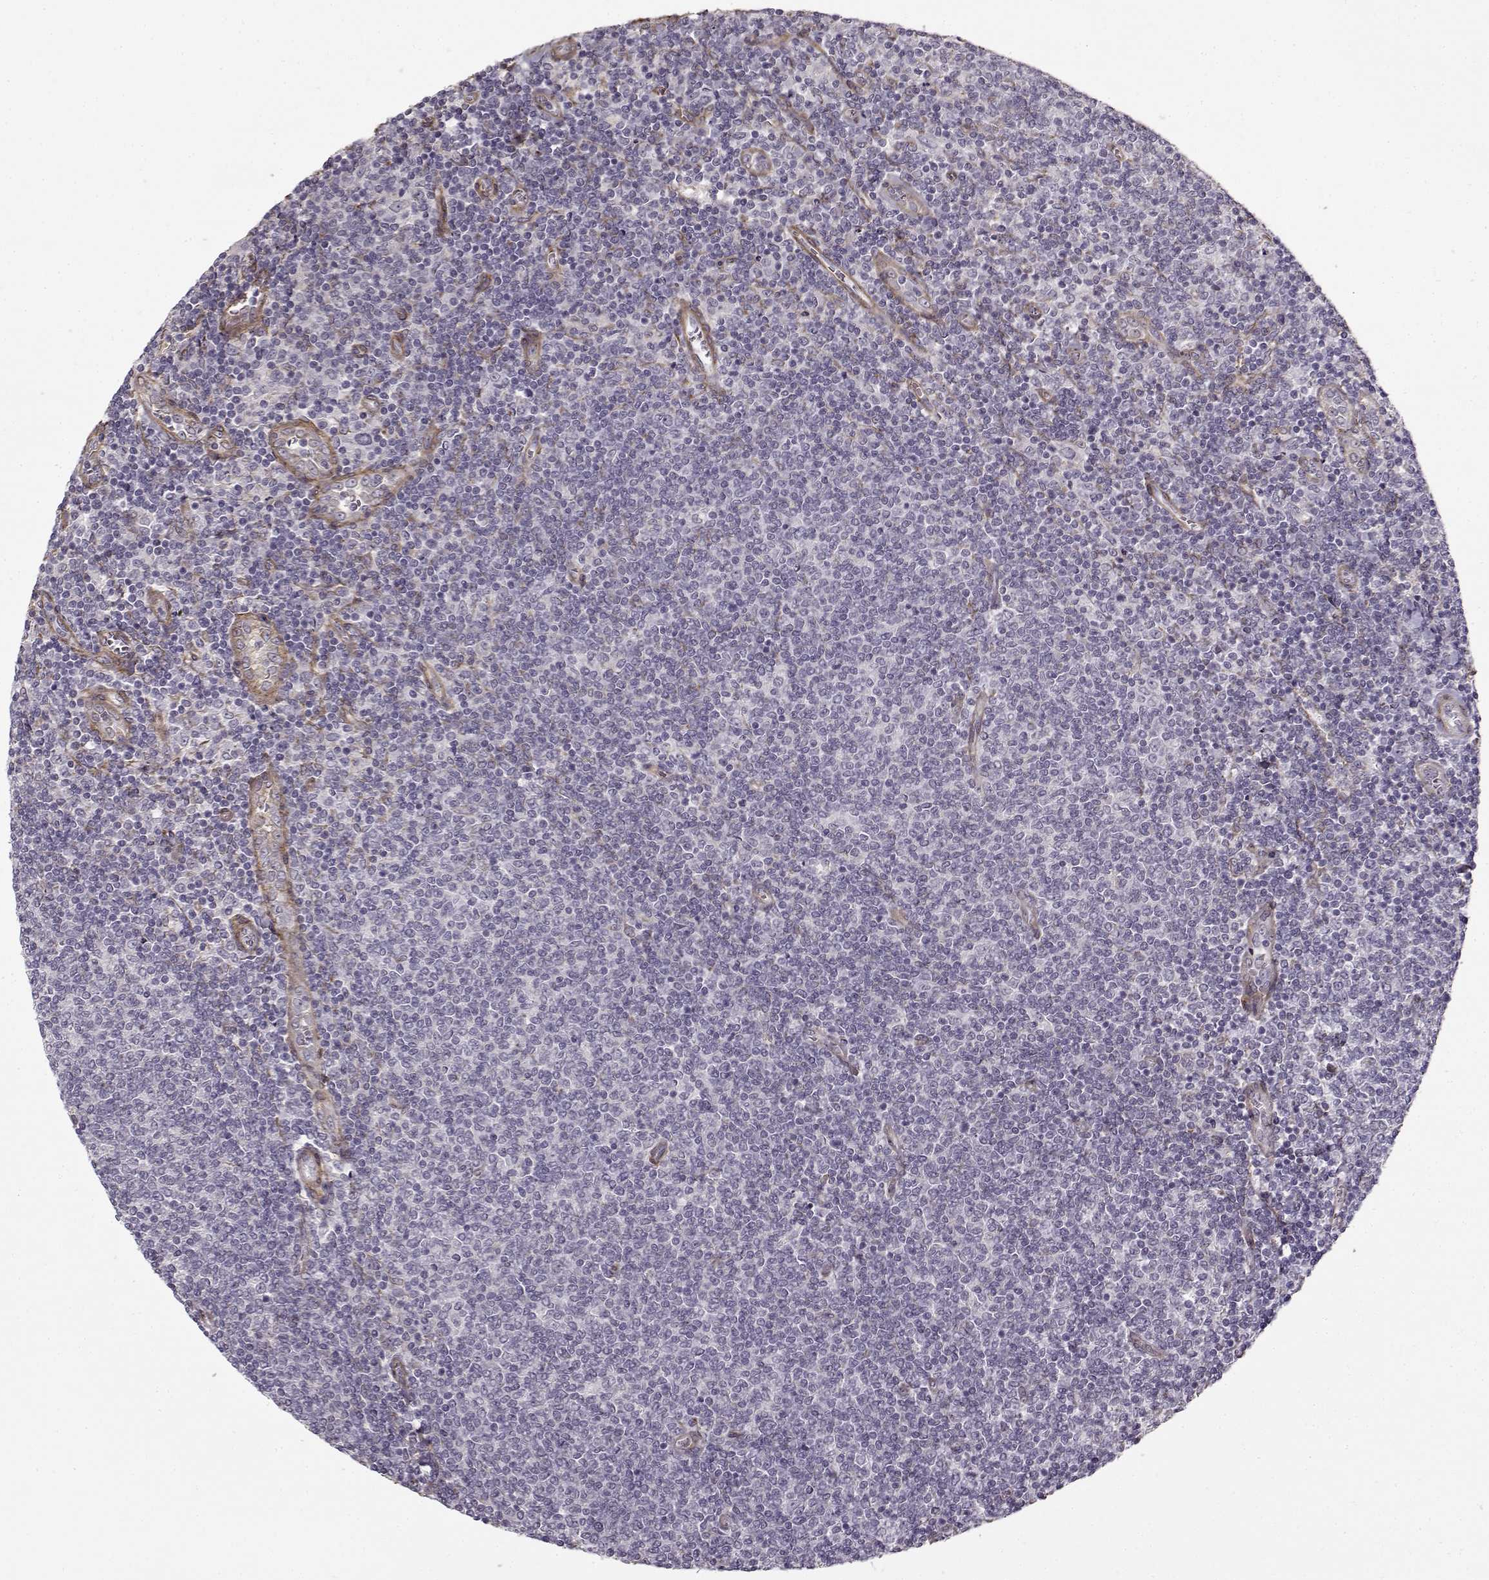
{"staining": {"intensity": "negative", "quantity": "none", "location": "none"}, "tissue": "lymphoma", "cell_type": "Tumor cells", "image_type": "cancer", "snomed": [{"axis": "morphology", "description": "Malignant lymphoma, non-Hodgkin's type, Low grade"}, {"axis": "topography", "description": "Lymph node"}], "caption": "Protein analysis of lymphoma demonstrates no significant expression in tumor cells.", "gene": "LAMB2", "patient": {"sex": "male", "age": 52}}